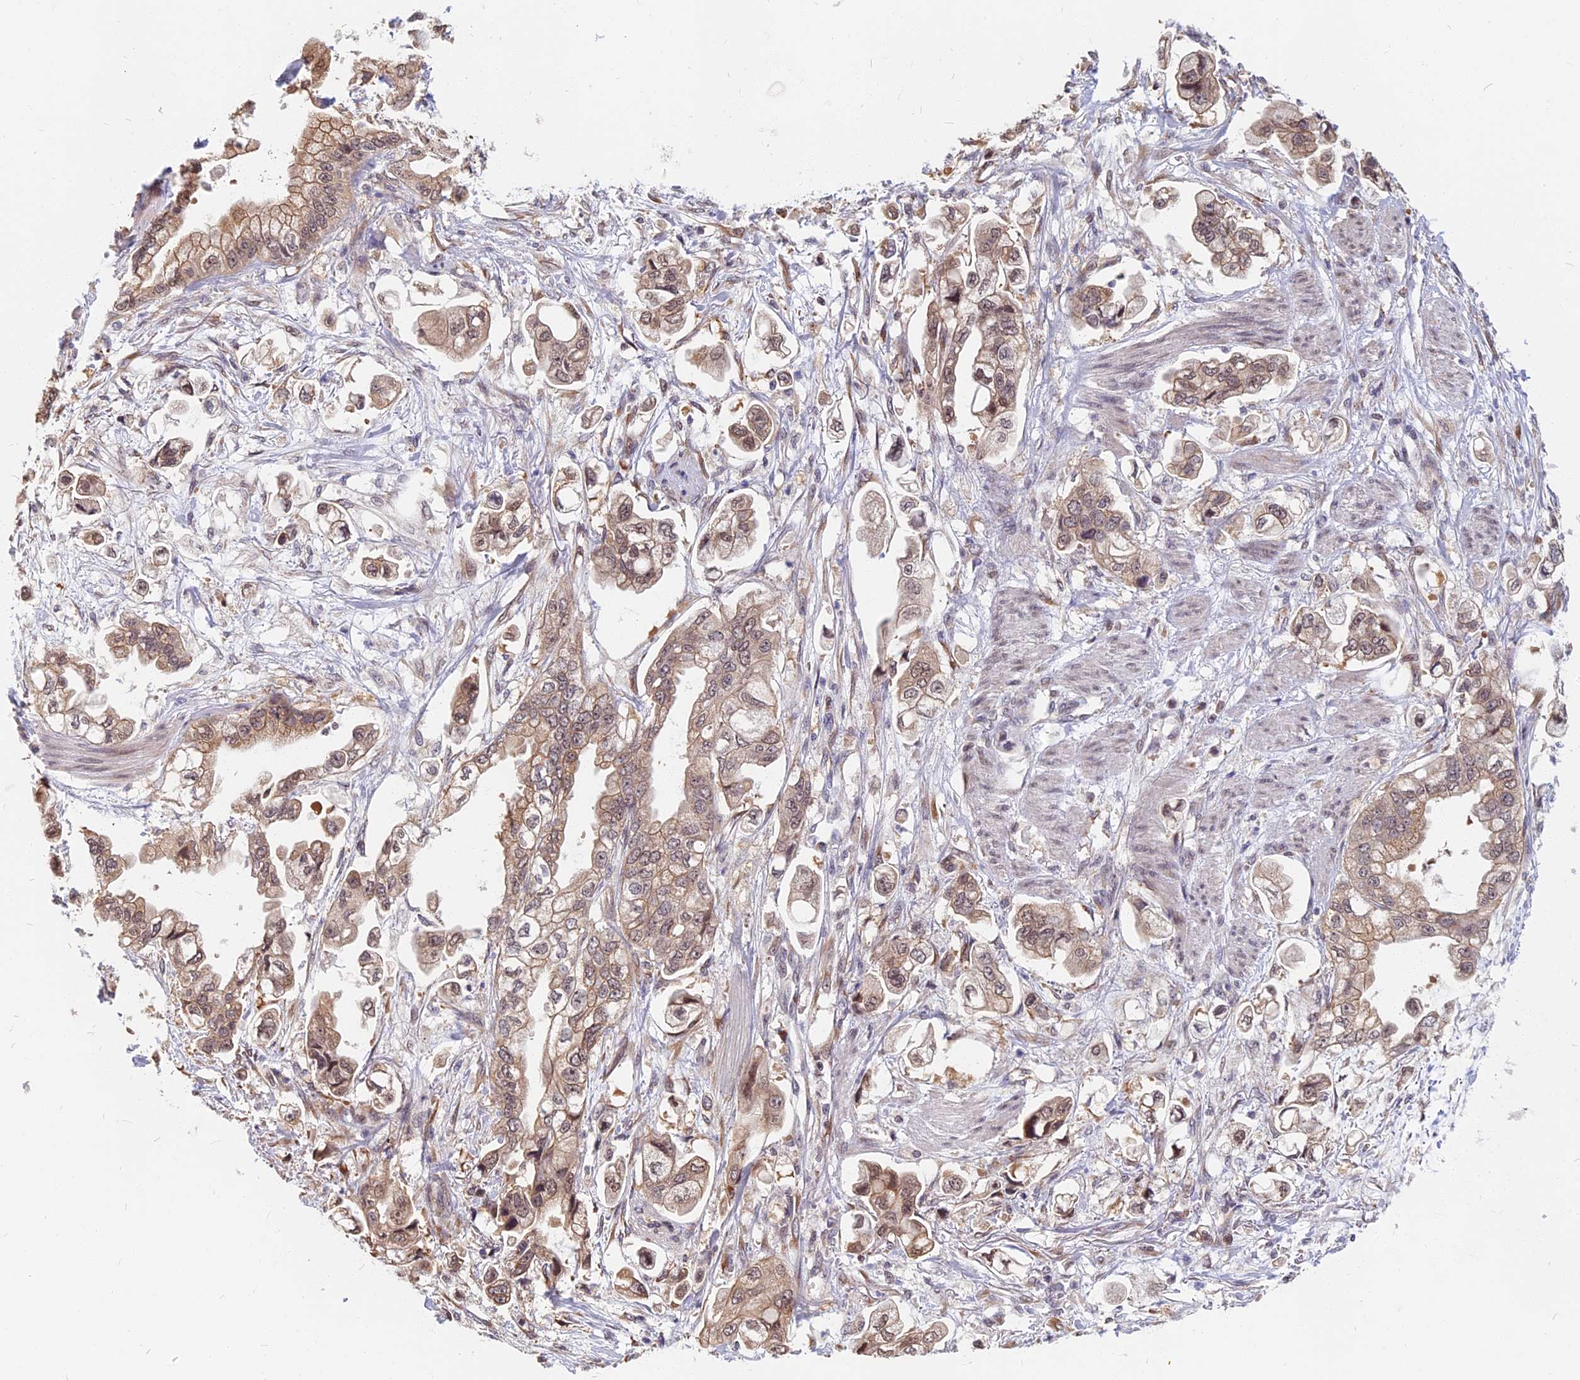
{"staining": {"intensity": "weak", "quantity": ">75%", "location": "cytoplasmic/membranous,nuclear"}, "tissue": "stomach cancer", "cell_type": "Tumor cells", "image_type": "cancer", "snomed": [{"axis": "morphology", "description": "Adenocarcinoma, NOS"}, {"axis": "topography", "description": "Stomach"}], "caption": "DAB immunohistochemical staining of human adenocarcinoma (stomach) reveals weak cytoplasmic/membranous and nuclear protein positivity in about >75% of tumor cells.", "gene": "CCDC113", "patient": {"sex": "male", "age": 62}}